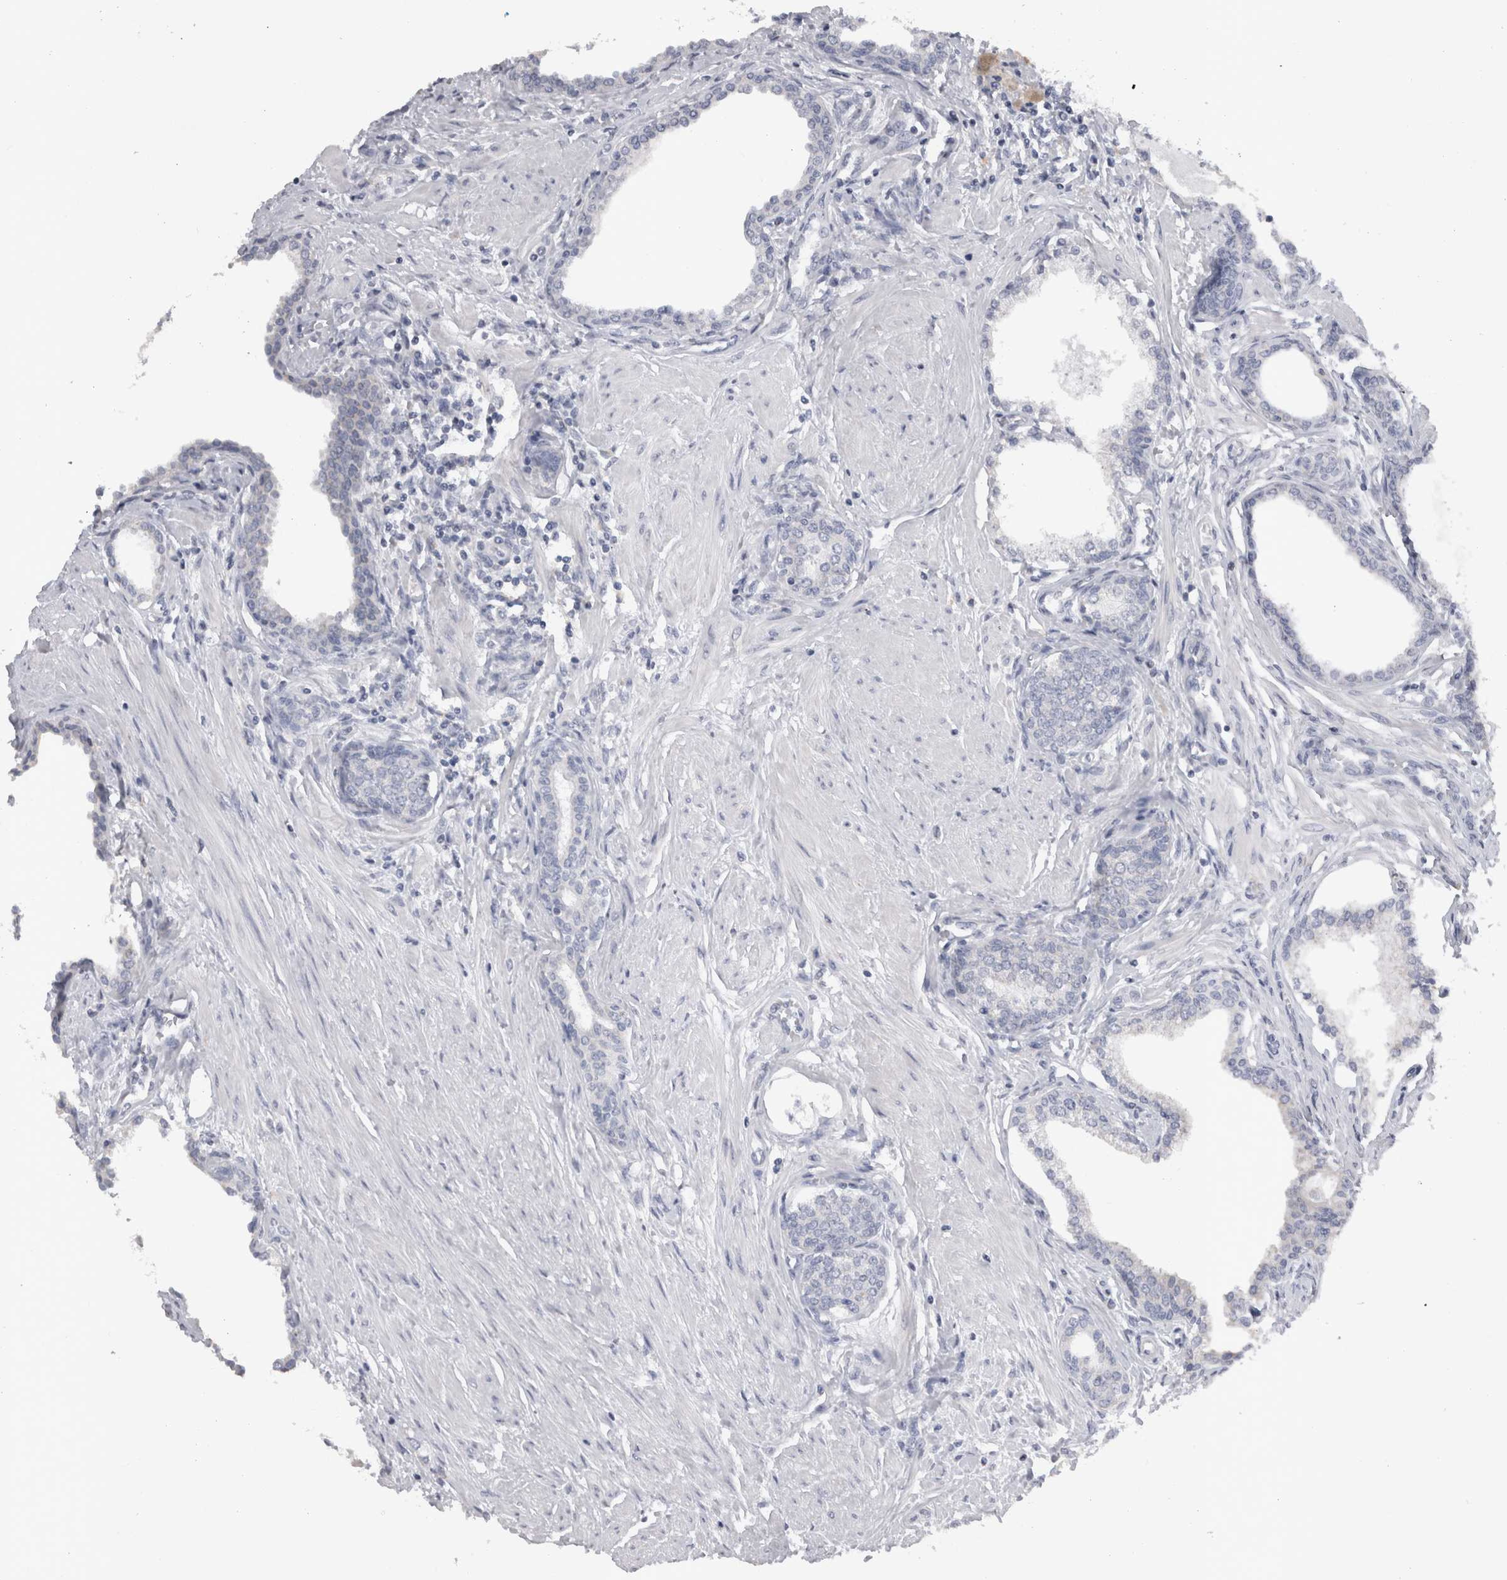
{"staining": {"intensity": "negative", "quantity": "none", "location": "none"}, "tissue": "prostate cancer", "cell_type": "Tumor cells", "image_type": "cancer", "snomed": [{"axis": "morphology", "description": "Adenocarcinoma, High grade"}, {"axis": "topography", "description": "Prostate"}], "caption": "This is an immunohistochemistry histopathology image of human prostate adenocarcinoma (high-grade). There is no staining in tumor cells.", "gene": "DHRS4", "patient": {"sex": "male", "age": 52}}